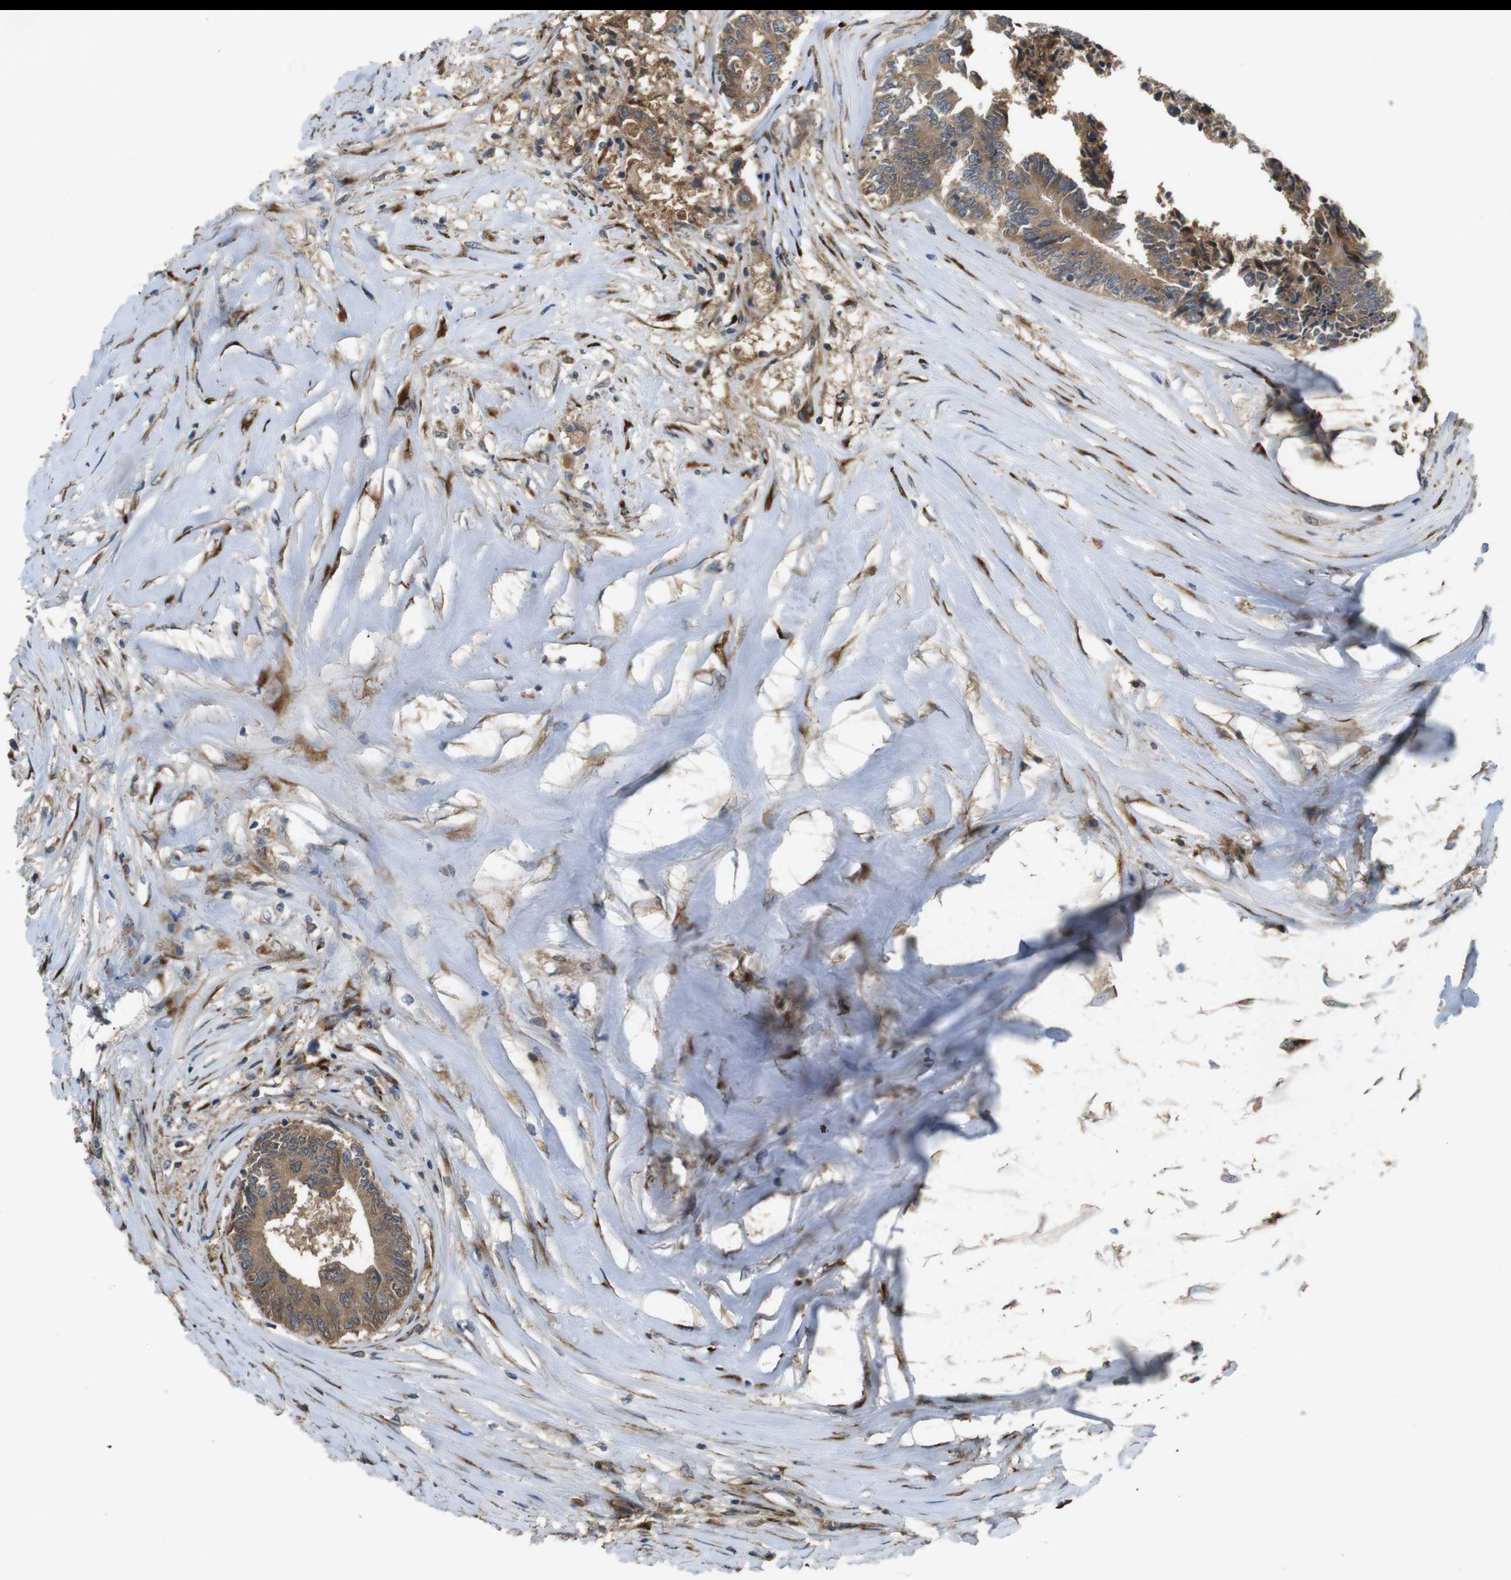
{"staining": {"intensity": "moderate", "quantity": ">75%", "location": "cytoplasmic/membranous"}, "tissue": "colorectal cancer", "cell_type": "Tumor cells", "image_type": "cancer", "snomed": [{"axis": "morphology", "description": "Adenocarcinoma, NOS"}, {"axis": "topography", "description": "Rectum"}], "caption": "Colorectal cancer stained with DAB immunohistochemistry demonstrates medium levels of moderate cytoplasmic/membranous staining in about >75% of tumor cells.", "gene": "ARHGAP24", "patient": {"sex": "male", "age": 63}}